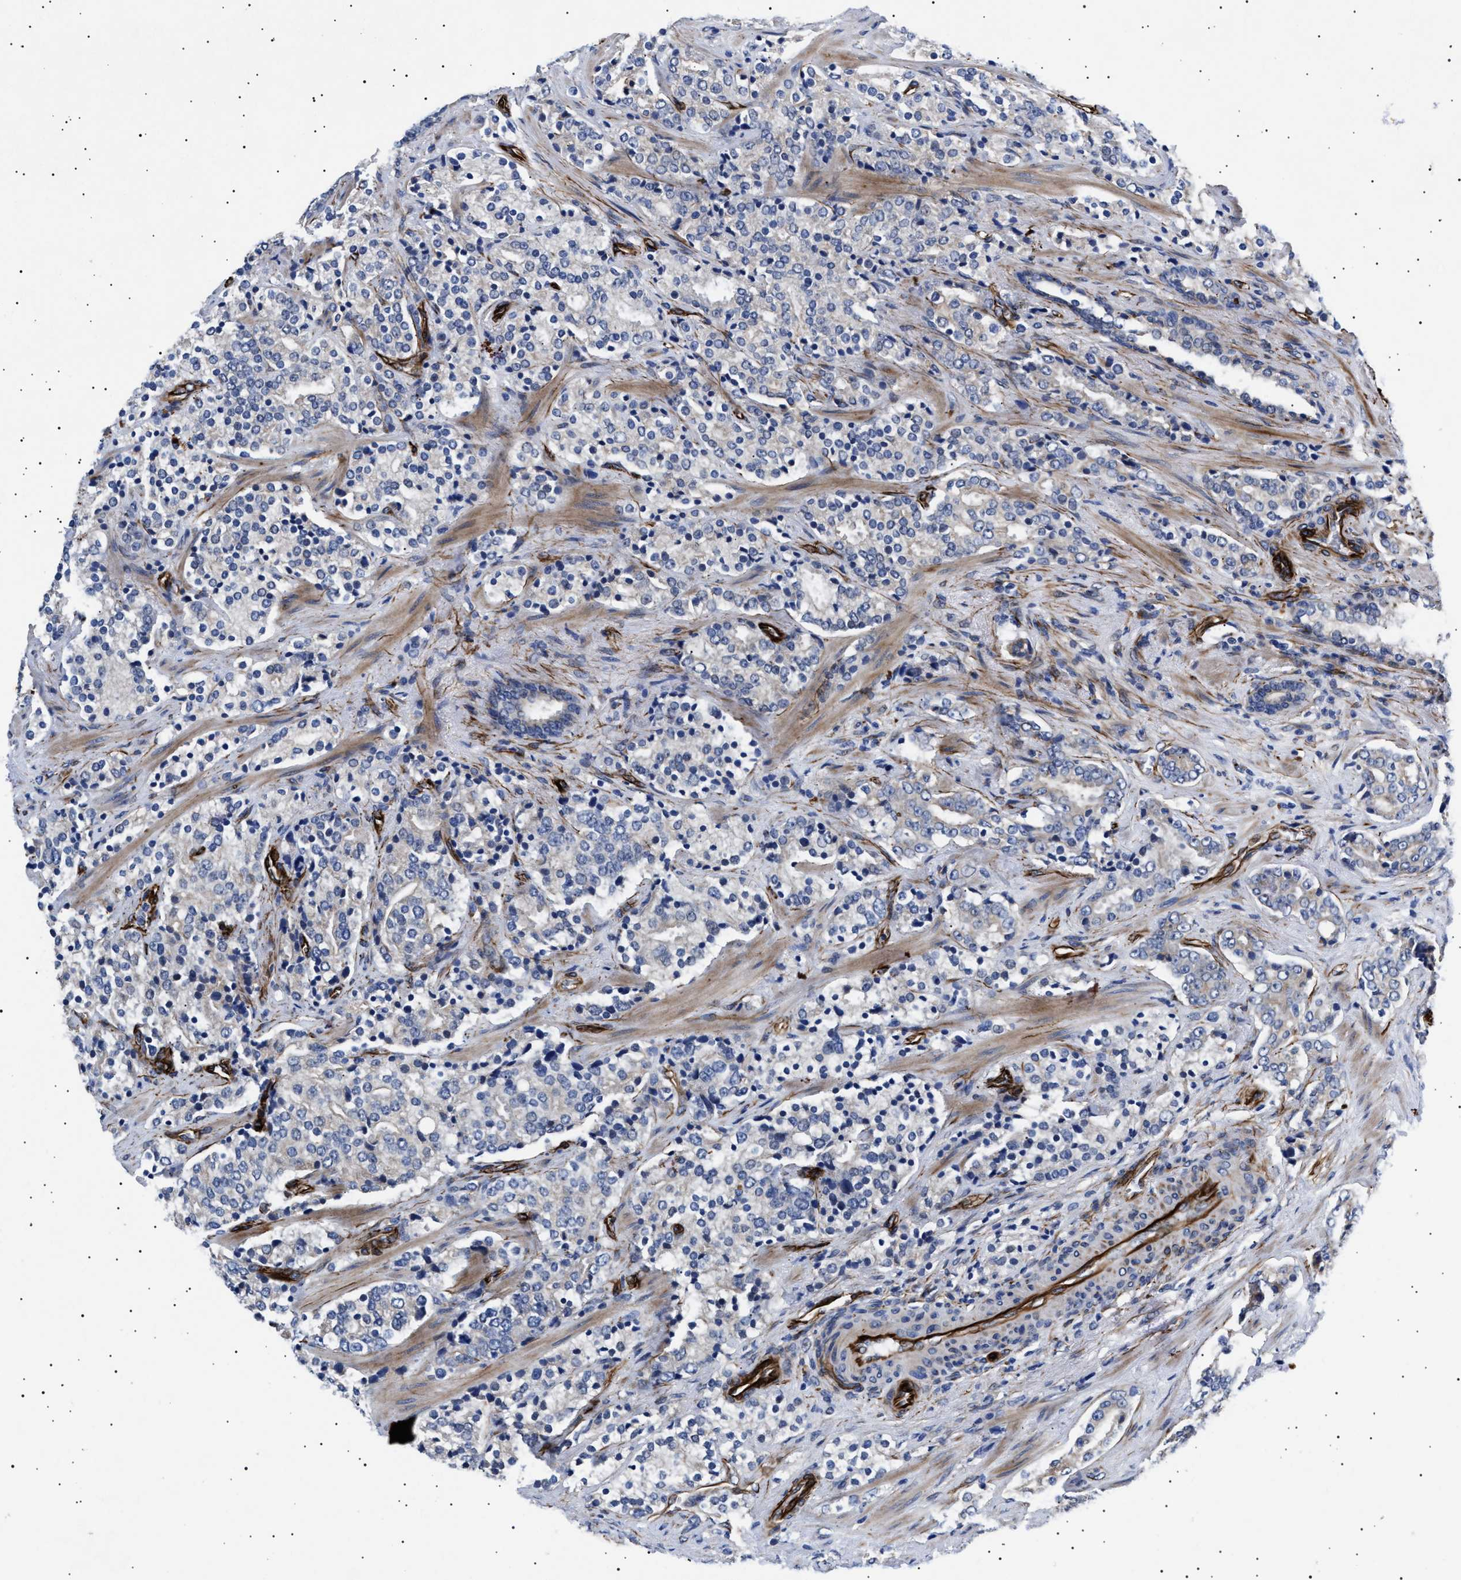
{"staining": {"intensity": "negative", "quantity": "none", "location": "none"}, "tissue": "prostate cancer", "cell_type": "Tumor cells", "image_type": "cancer", "snomed": [{"axis": "morphology", "description": "Adenocarcinoma, High grade"}, {"axis": "topography", "description": "Prostate"}], "caption": "Prostate cancer was stained to show a protein in brown. There is no significant positivity in tumor cells. (DAB IHC, high magnification).", "gene": "OLFML2A", "patient": {"sex": "male", "age": 71}}